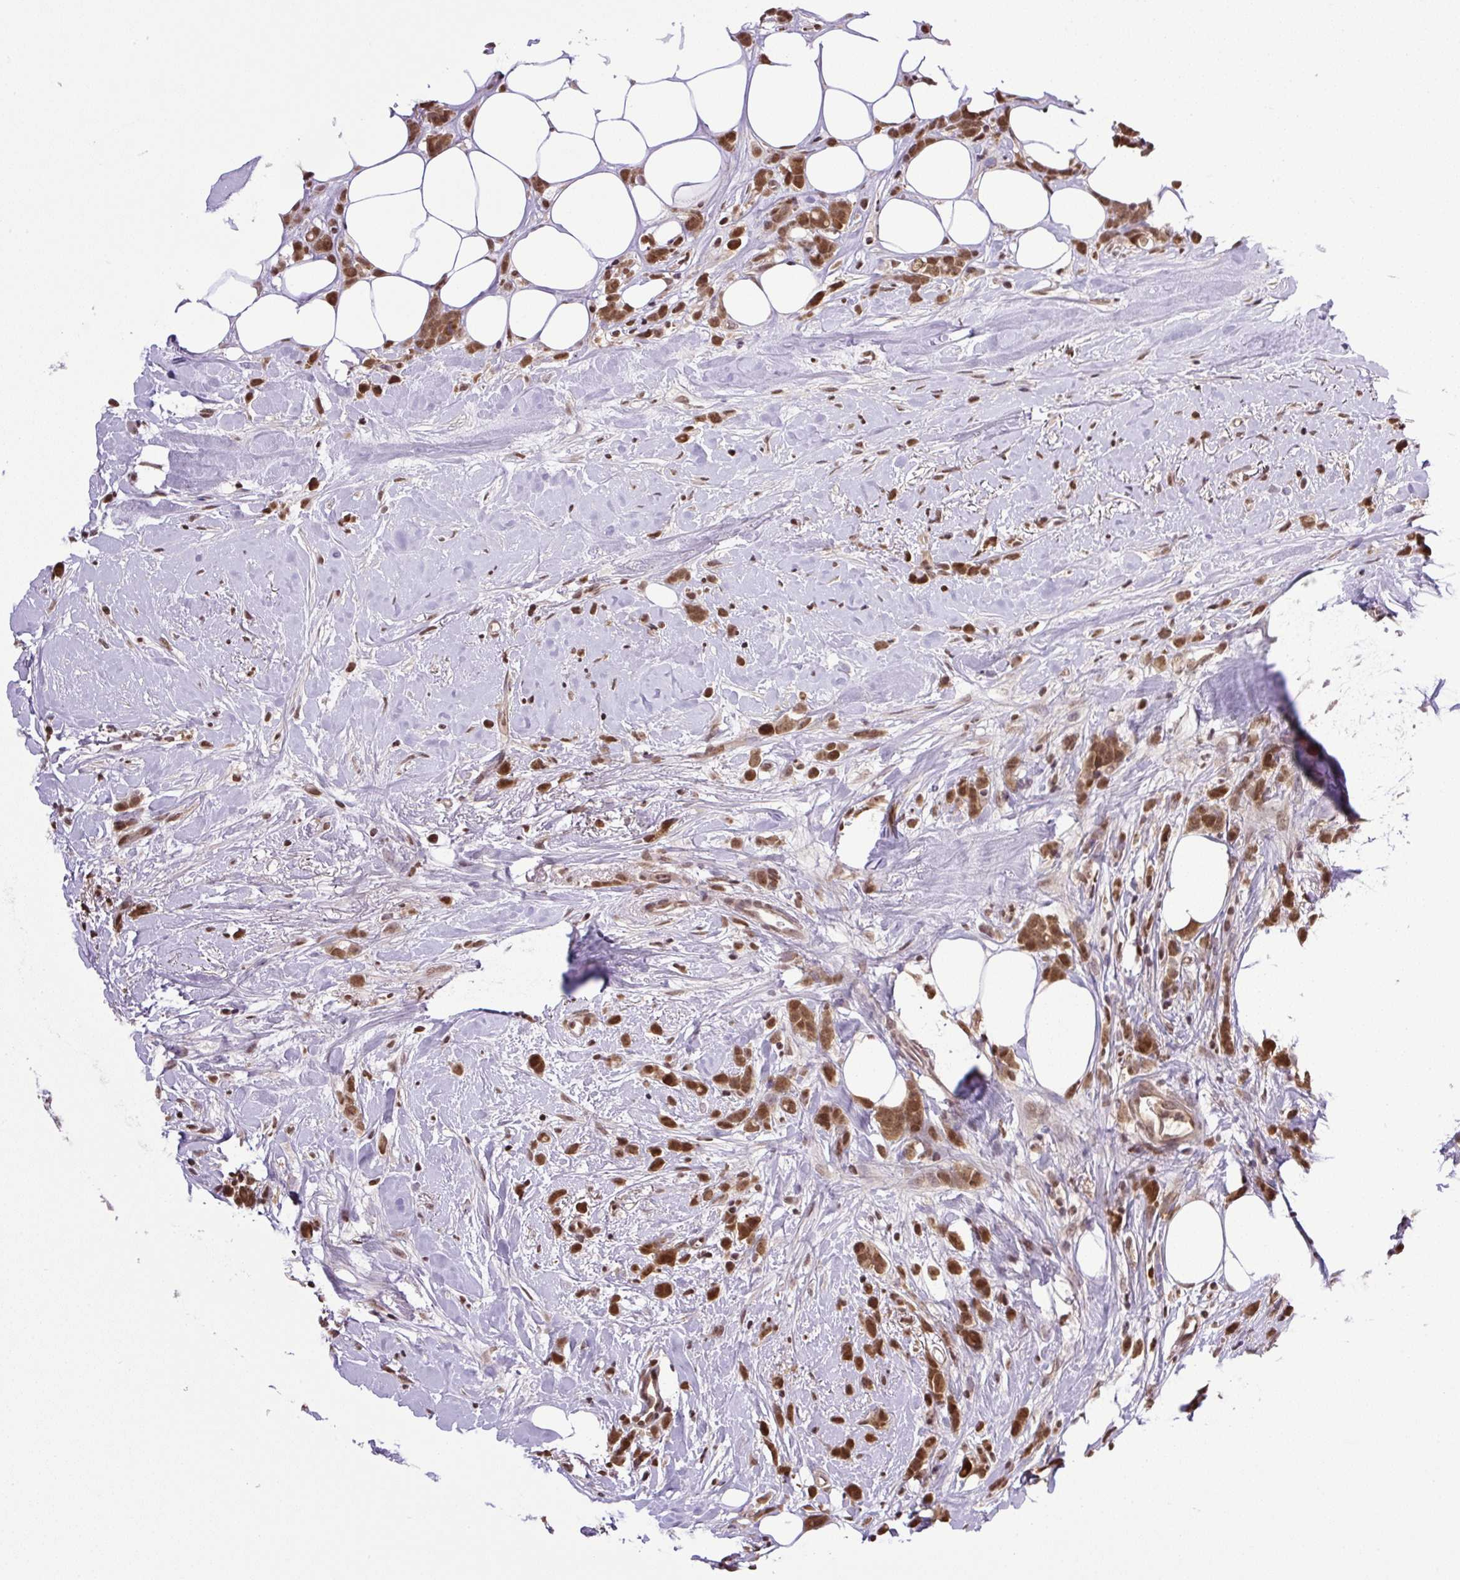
{"staining": {"intensity": "strong", "quantity": ">75%", "location": "cytoplasmic/membranous,nuclear"}, "tissue": "breast cancer", "cell_type": "Tumor cells", "image_type": "cancer", "snomed": [{"axis": "morphology", "description": "Duct carcinoma"}, {"axis": "topography", "description": "Breast"}], "caption": "This image displays immunohistochemistry (IHC) staining of human breast cancer, with high strong cytoplasmic/membranous and nuclear positivity in about >75% of tumor cells.", "gene": "SGTA", "patient": {"sex": "female", "age": 80}}